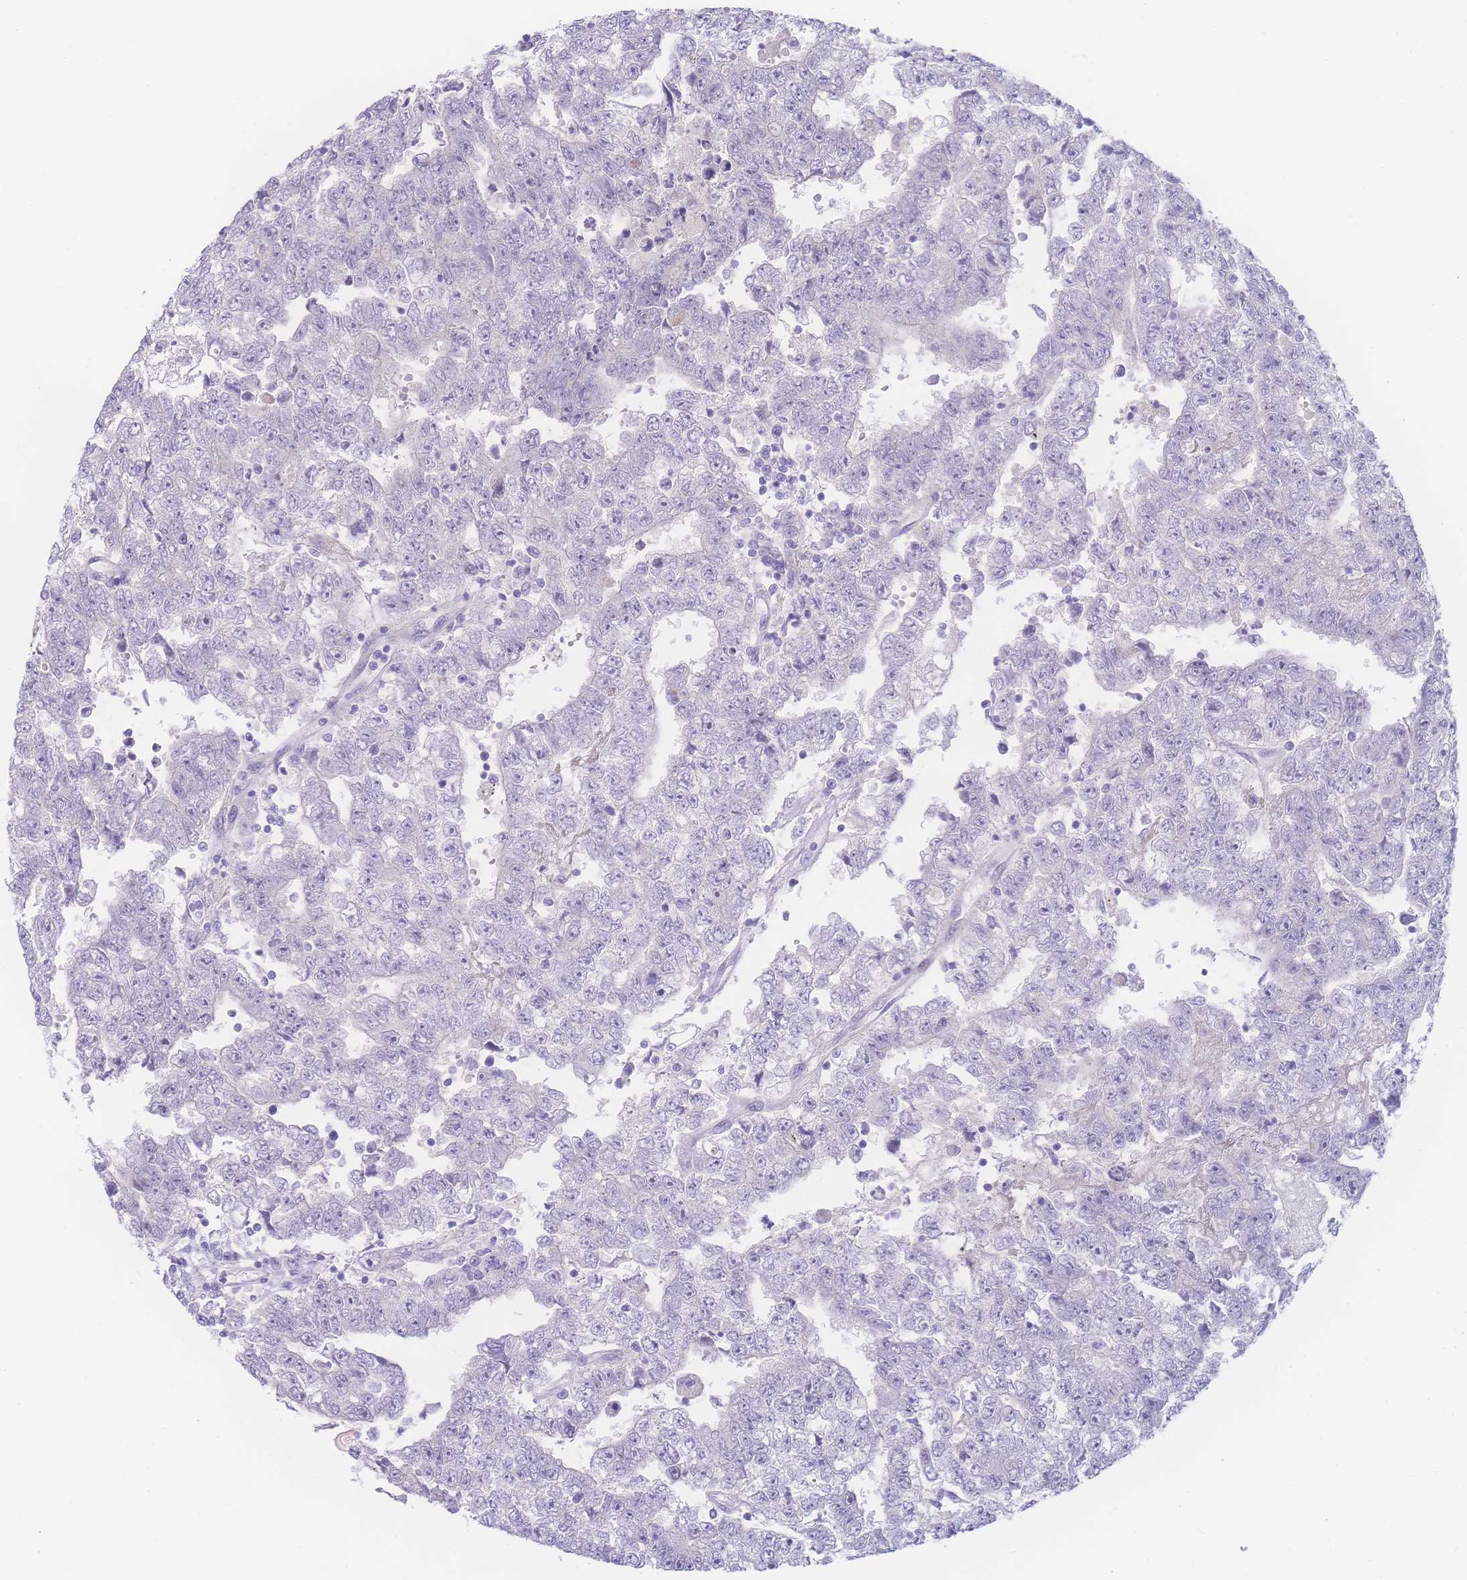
{"staining": {"intensity": "negative", "quantity": "none", "location": "none"}, "tissue": "testis cancer", "cell_type": "Tumor cells", "image_type": "cancer", "snomed": [{"axis": "morphology", "description": "Carcinoma, Embryonal, NOS"}, {"axis": "topography", "description": "Testis"}], "caption": "High magnification brightfield microscopy of testis cancer stained with DAB (3,3'-diaminobenzidine) (brown) and counterstained with hematoxylin (blue): tumor cells show no significant positivity.", "gene": "PRSS22", "patient": {"sex": "male", "age": 25}}